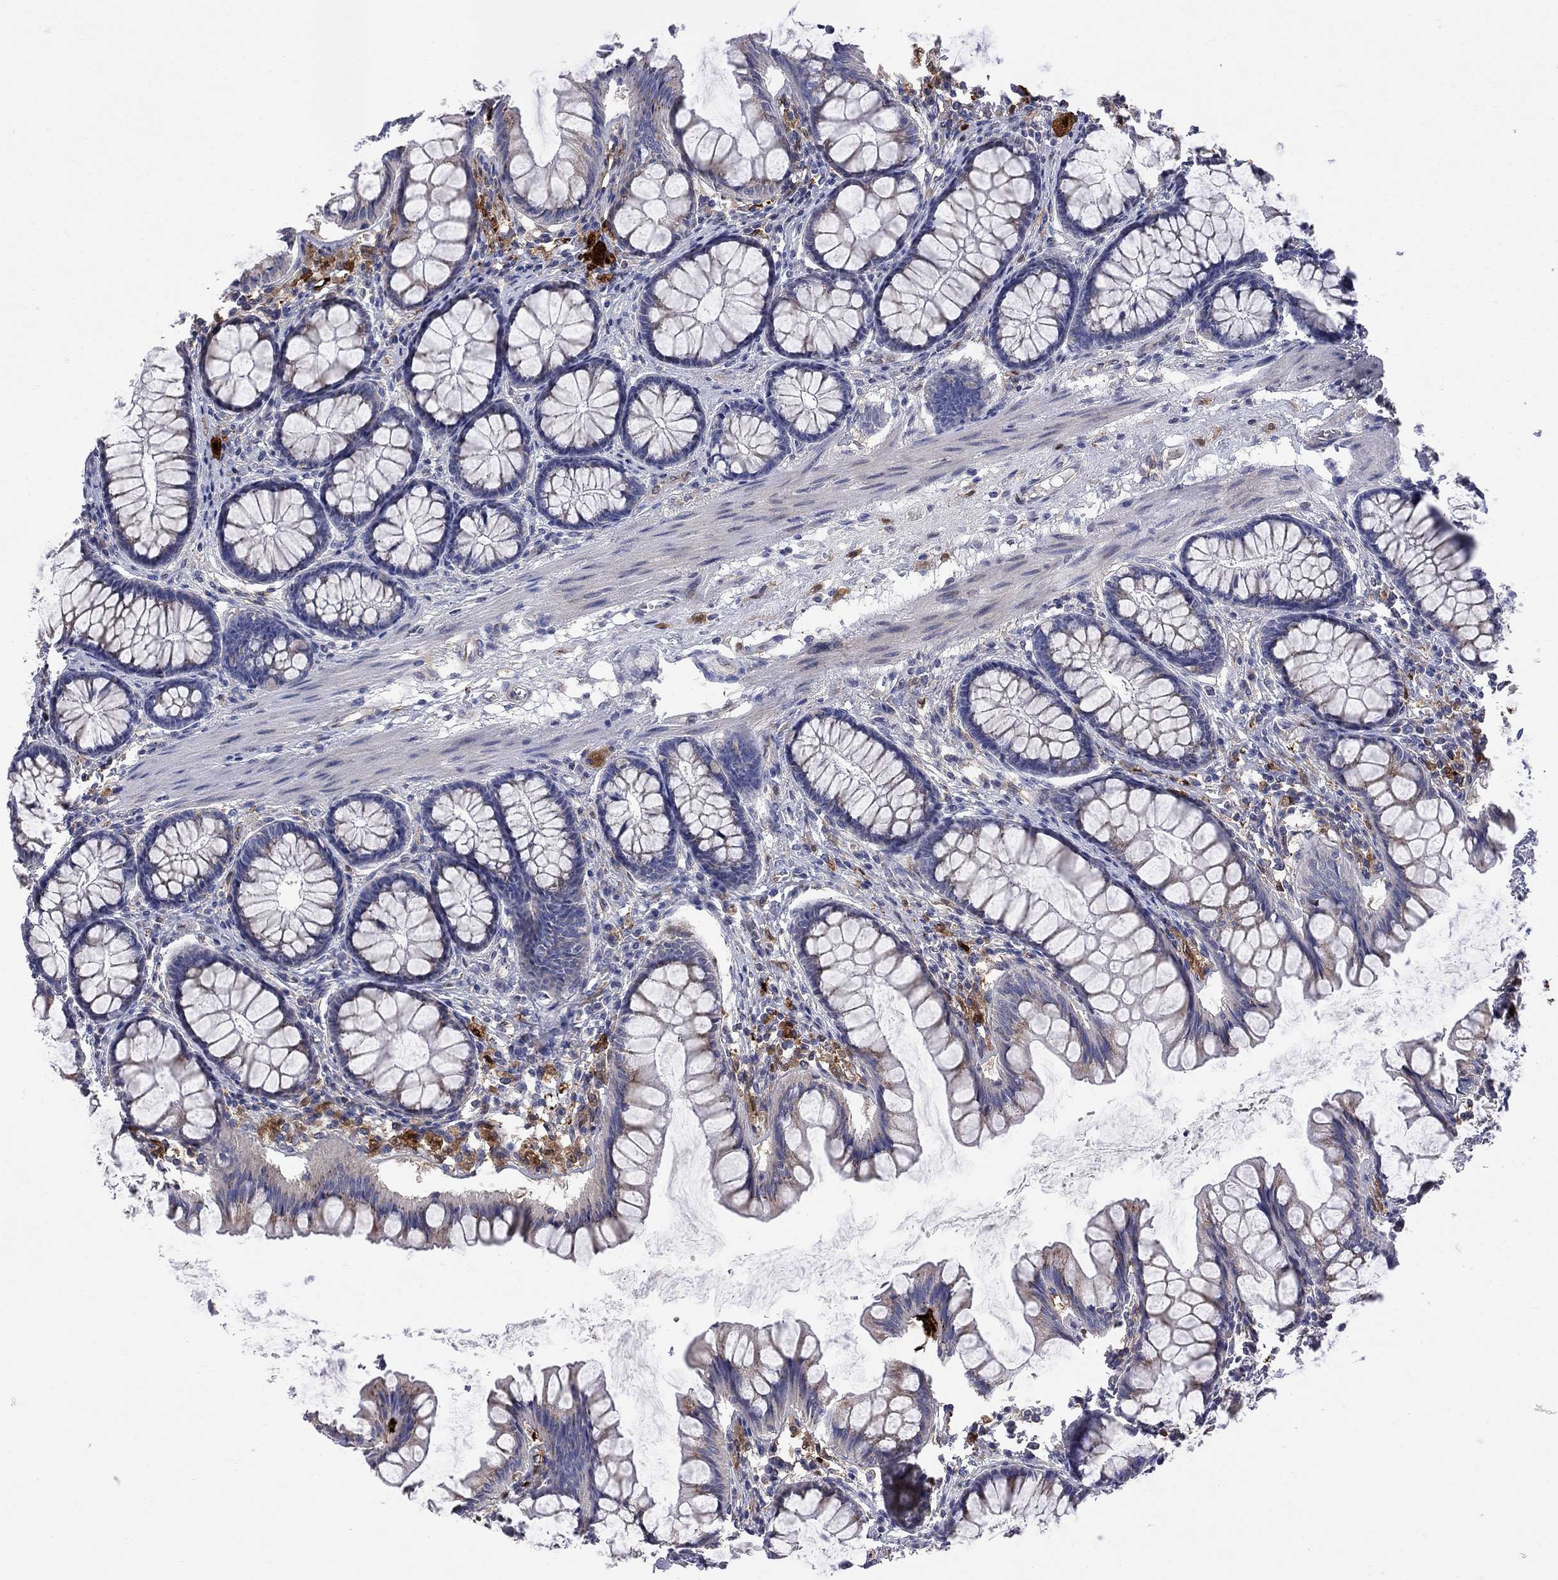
{"staining": {"intensity": "negative", "quantity": "none", "location": "none"}, "tissue": "colon", "cell_type": "Endothelial cells", "image_type": "normal", "snomed": [{"axis": "morphology", "description": "Normal tissue, NOS"}, {"axis": "topography", "description": "Colon"}], "caption": "This is an immunohistochemistry (IHC) image of unremarkable colon. There is no positivity in endothelial cells.", "gene": "MTHFR", "patient": {"sex": "female", "age": 65}}